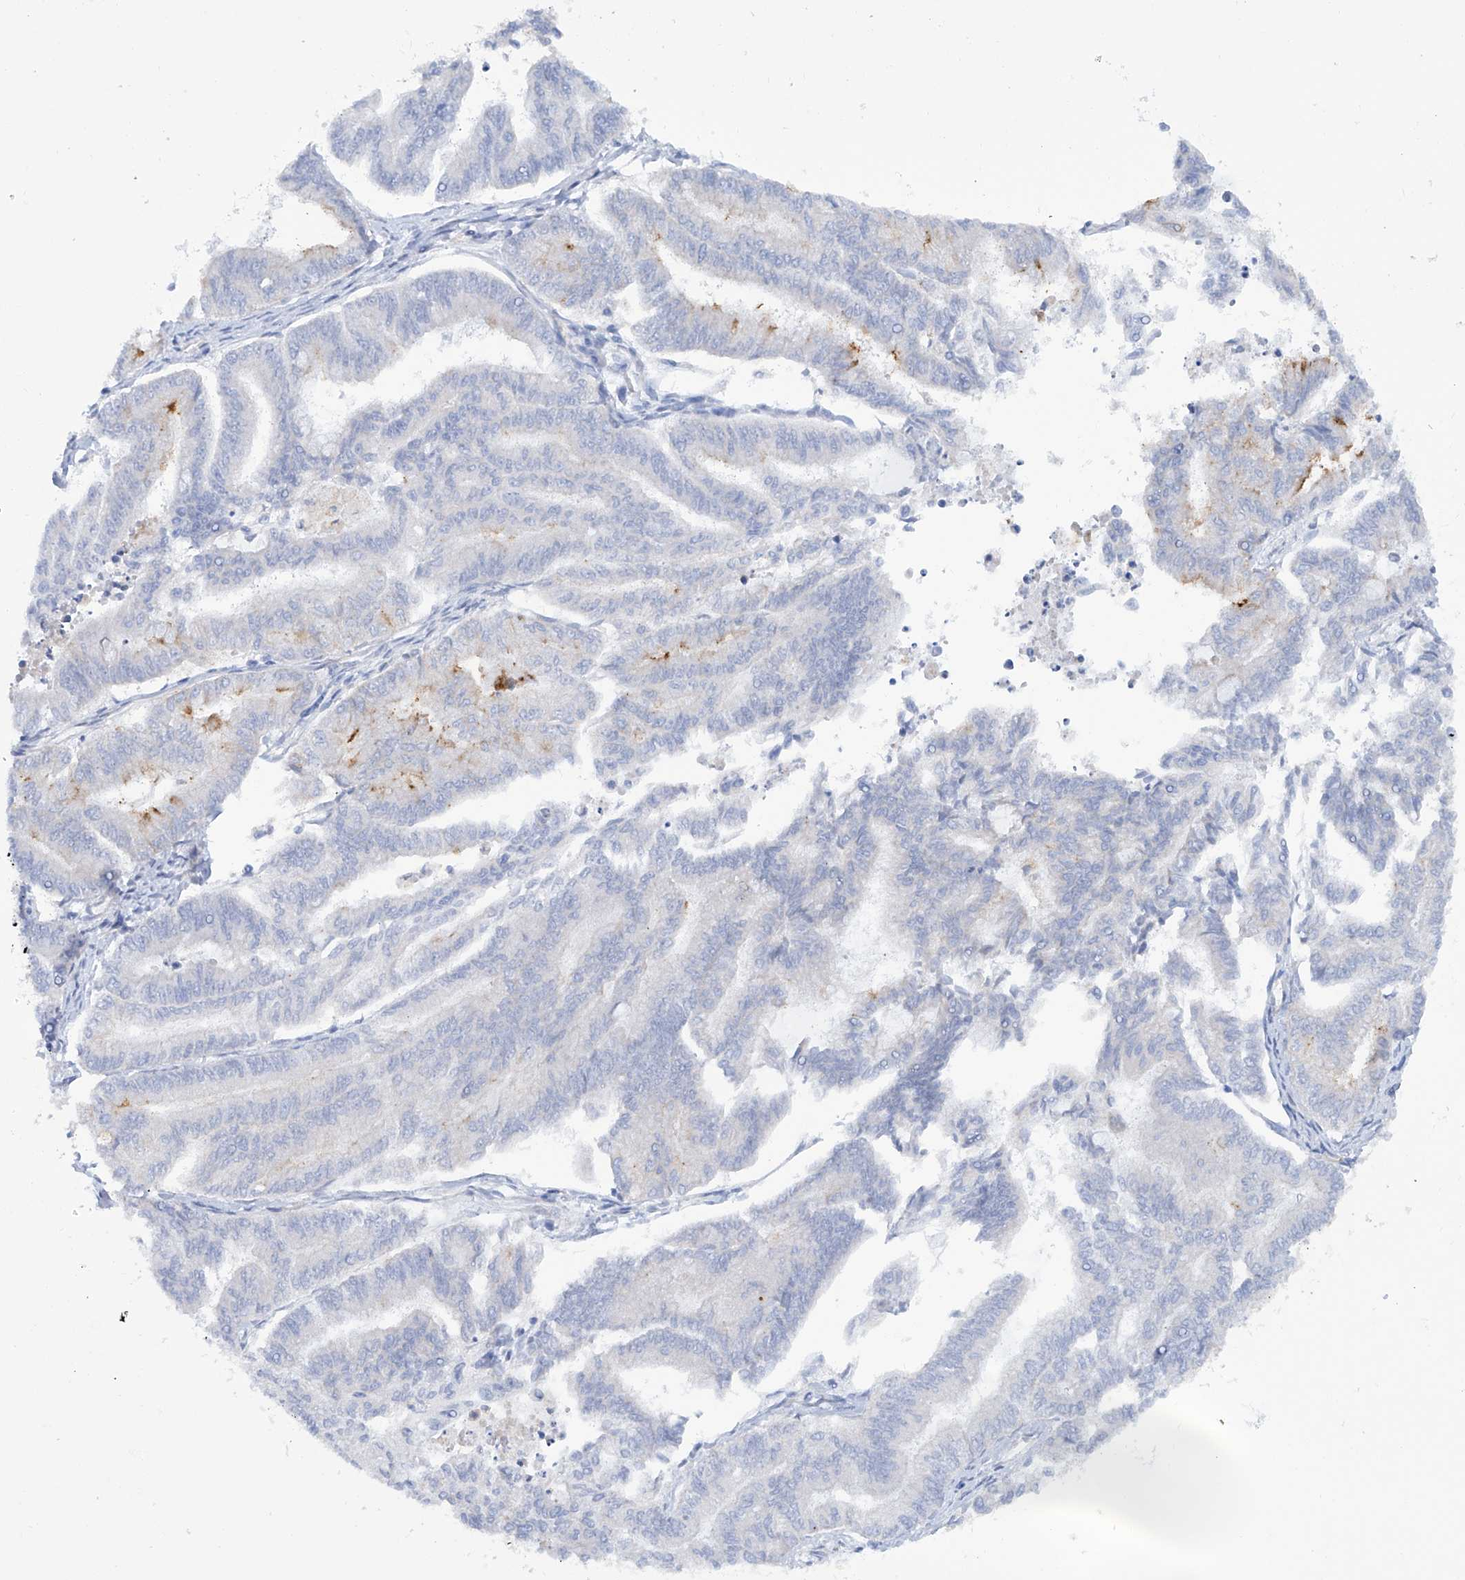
{"staining": {"intensity": "negative", "quantity": "none", "location": "none"}, "tissue": "endometrial cancer", "cell_type": "Tumor cells", "image_type": "cancer", "snomed": [{"axis": "morphology", "description": "Adenocarcinoma, NOS"}, {"axis": "topography", "description": "Endometrium"}], "caption": "A histopathology image of adenocarcinoma (endometrial) stained for a protein displays no brown staining in tumor cells. (DAB (3,3'-diaminobenzidine) immunohistochemistry, high magnification).", "gene": "TMEM209", "patient": {"sex": "female", "age": 79}}